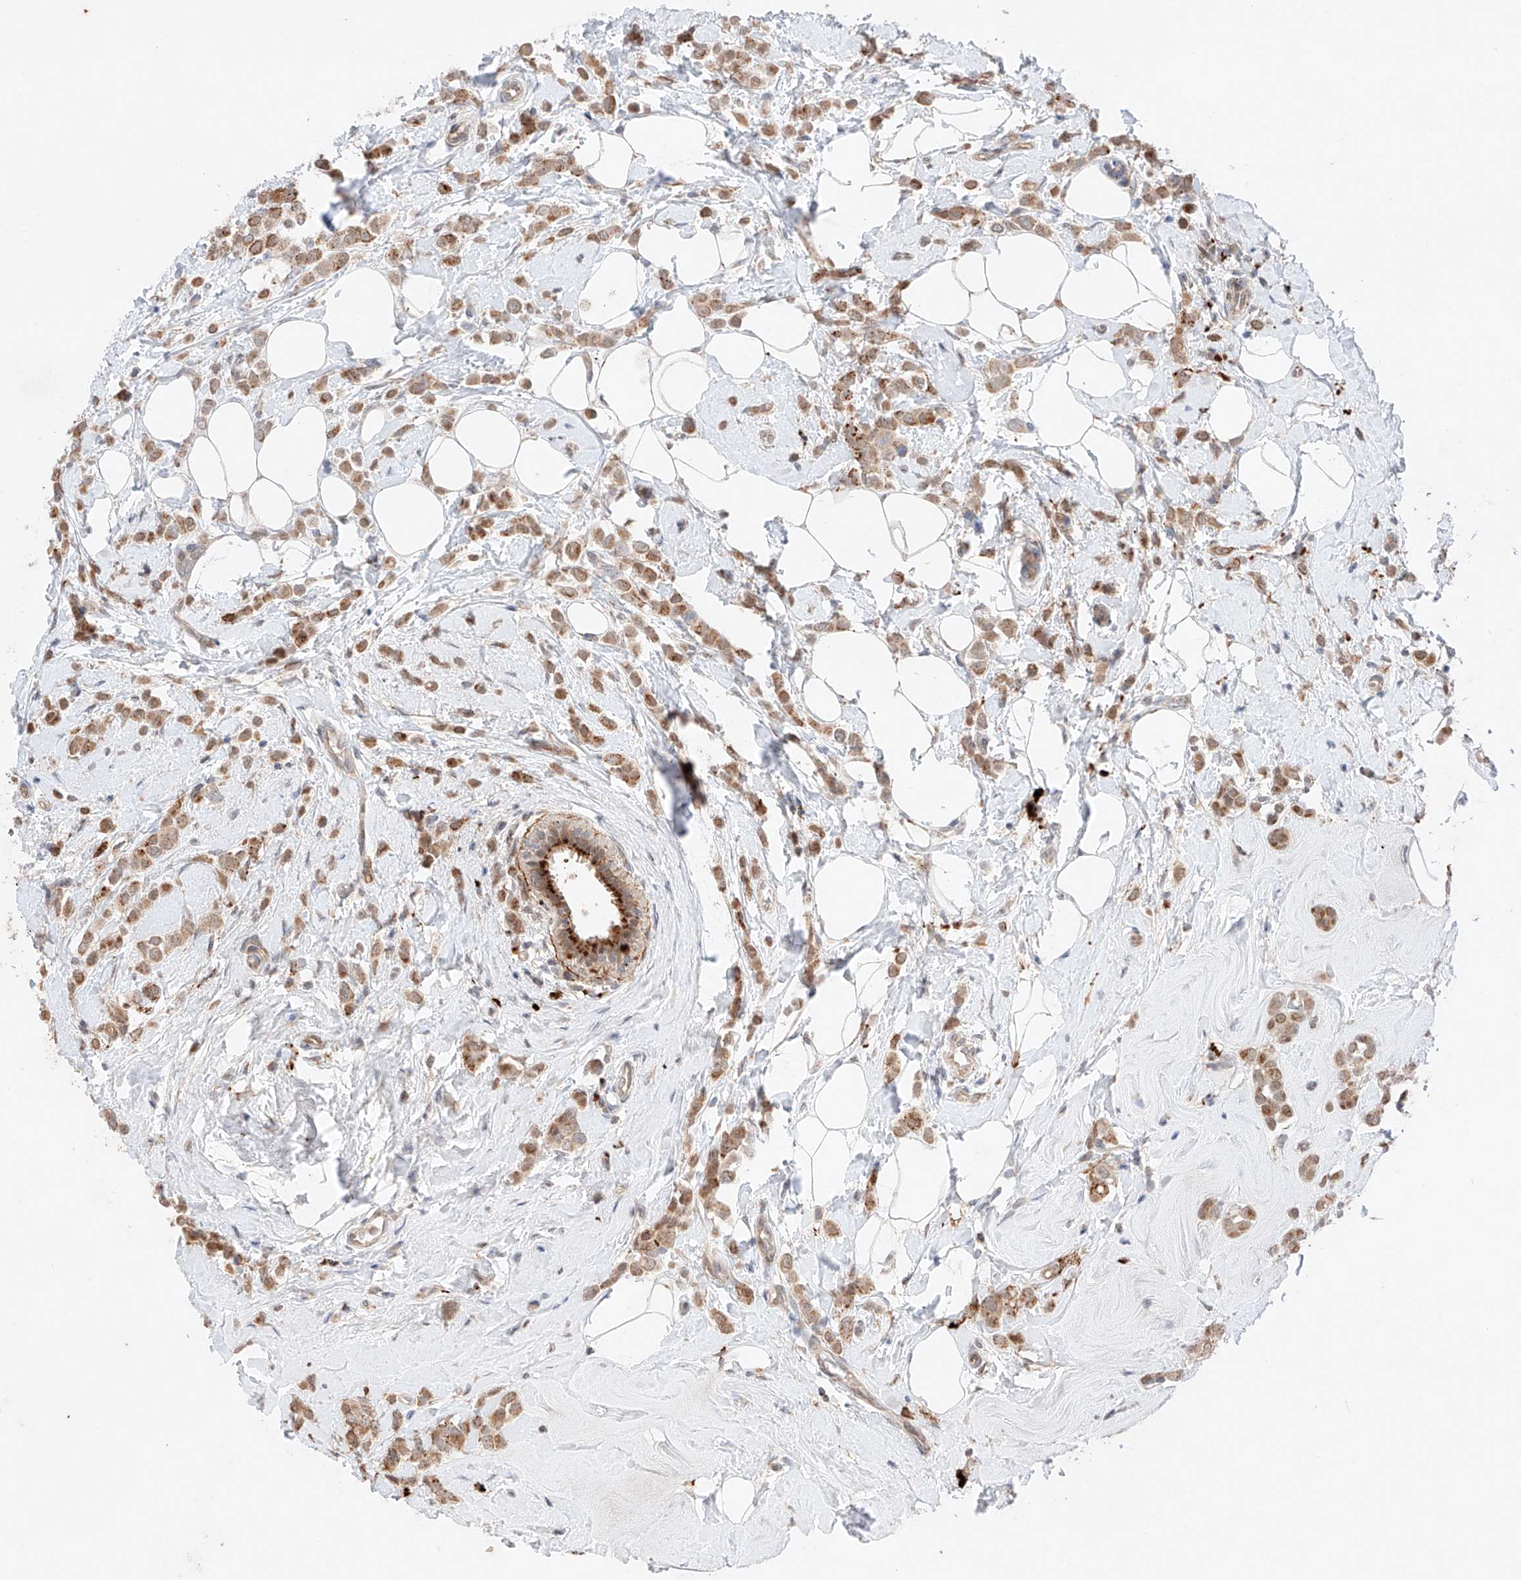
{"staining": {"intensity": "moderate", "quantity": ">75%", "location": "cytoplasmic/membranous"}, "tissue": "breast cancer", "cell_type": "Tumor cells", "image_type": "cancer", "snomed": [{"axis": "morphology", "description": "Lobular carcinoma"}, {"axis": "topography", "description": "Breast"}], "caption": "Lobular carcinoma (breast) tissue reveals moderate cytoplasmic/membranous expression in approximately >75% of tumor cells, visualized by immunohistochemistry.", "gene": "GCNT1", "patient": {"sex": "female", "age": 47}}